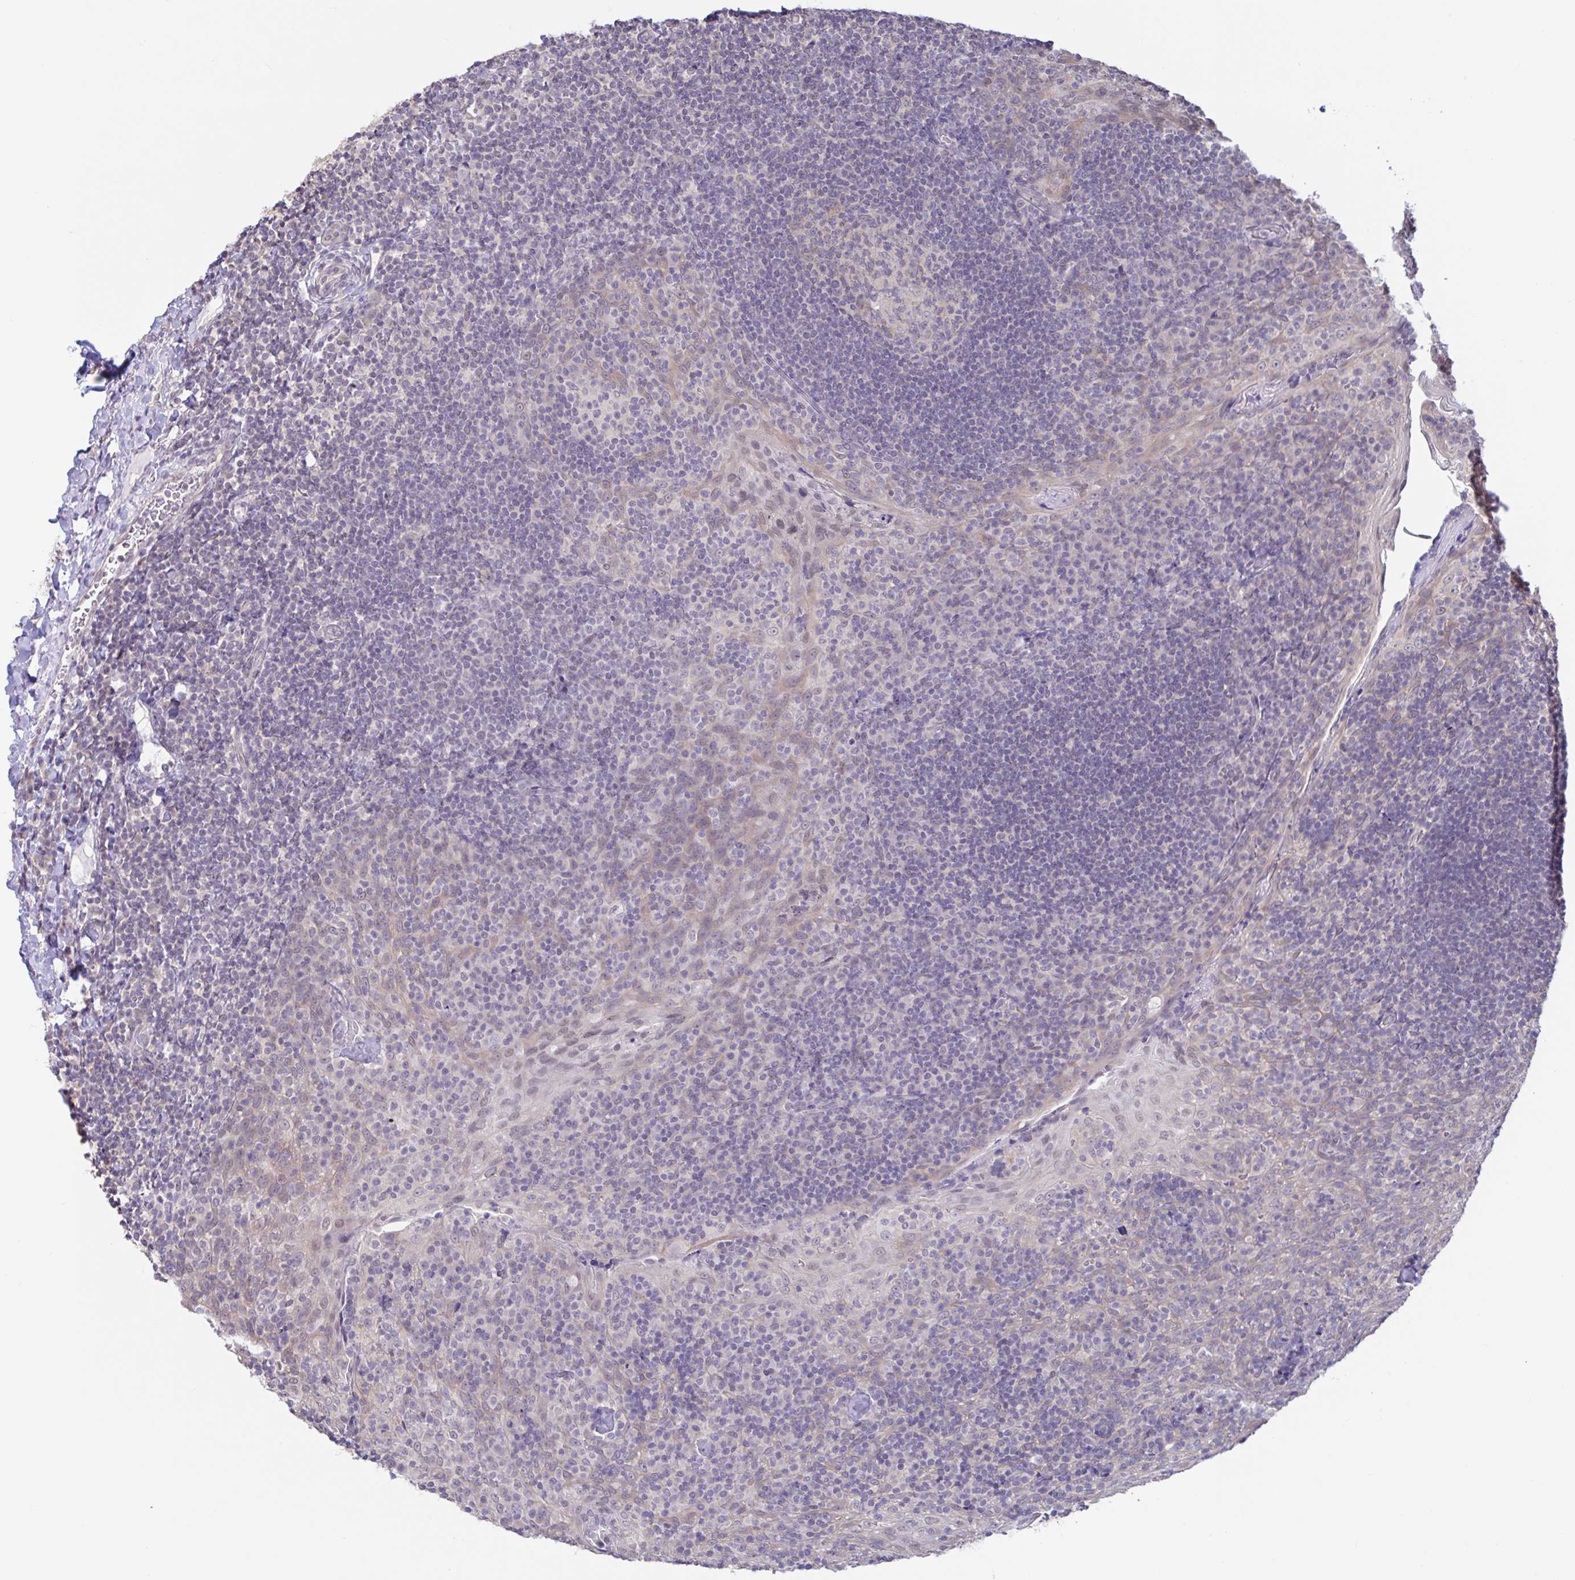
{"staining": {"intensity": "negative", "quantity": "none", "location": "none"}, "tissue": "tonsil", "cell_type": "Germinal center cells", "image_type": "normal", "snomed": [{"axis": "morphology", "description": "Normal tissue, NOS"}, {"axis": "topography", "description": "Tonsil"}], "caption": "High magnification brightfield microscopy of unremarkable tonsil stained with DAB (3,3'-diaminobenzidine) (brown) and counterstained with hematoxylin (blue): germinal center cells show no significant expression.", "gene": "HYPK", "patient": {"sex": "male", "age": 17}}